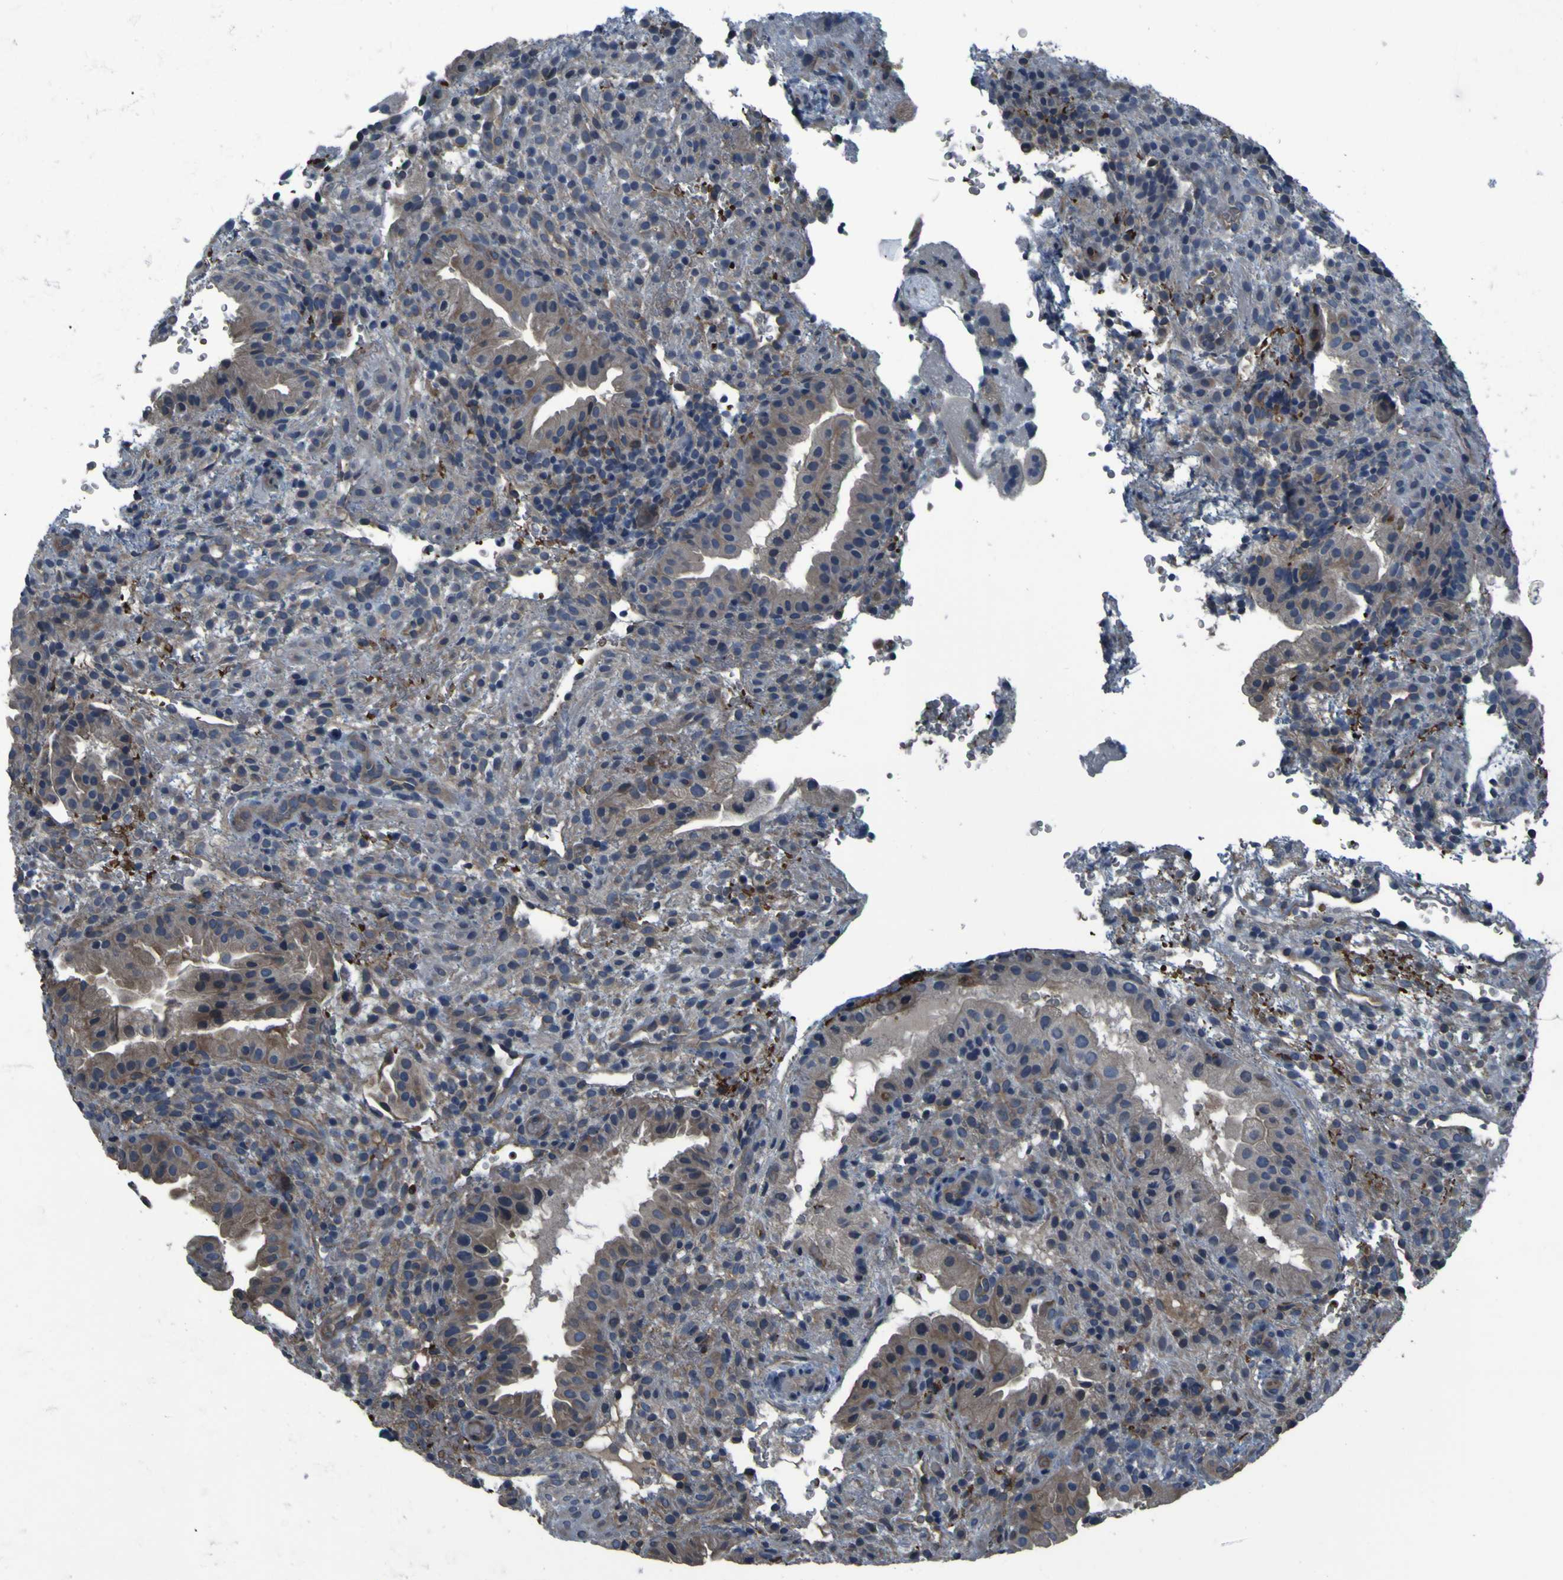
{"staining": {"intensity": "weak", "quantity": ">75%", "location": "cytoplasmic/membranous"}, "tissue": "placenta", "cell_type": "Decidual cells", "image_type": "normal", "snomed": [{"axis": "morphology", "description": "Normal tissue, NOS"}, {"axis": "topography", "description": "Placenta"}], "caption": "Brown immunohistochemical staining in unremarkable placenta exhibits weak cytoplasmic/membranous expression in approximately >75% of decidual cells. Using DAB (3,3'-diaminobenzidine) (brown) and hematoxylin (blue) stains, captured at high magnification using brightfield microscopy.", "gene": "GRAMD1A", "patient": {"sex": "female", "age": 19}}